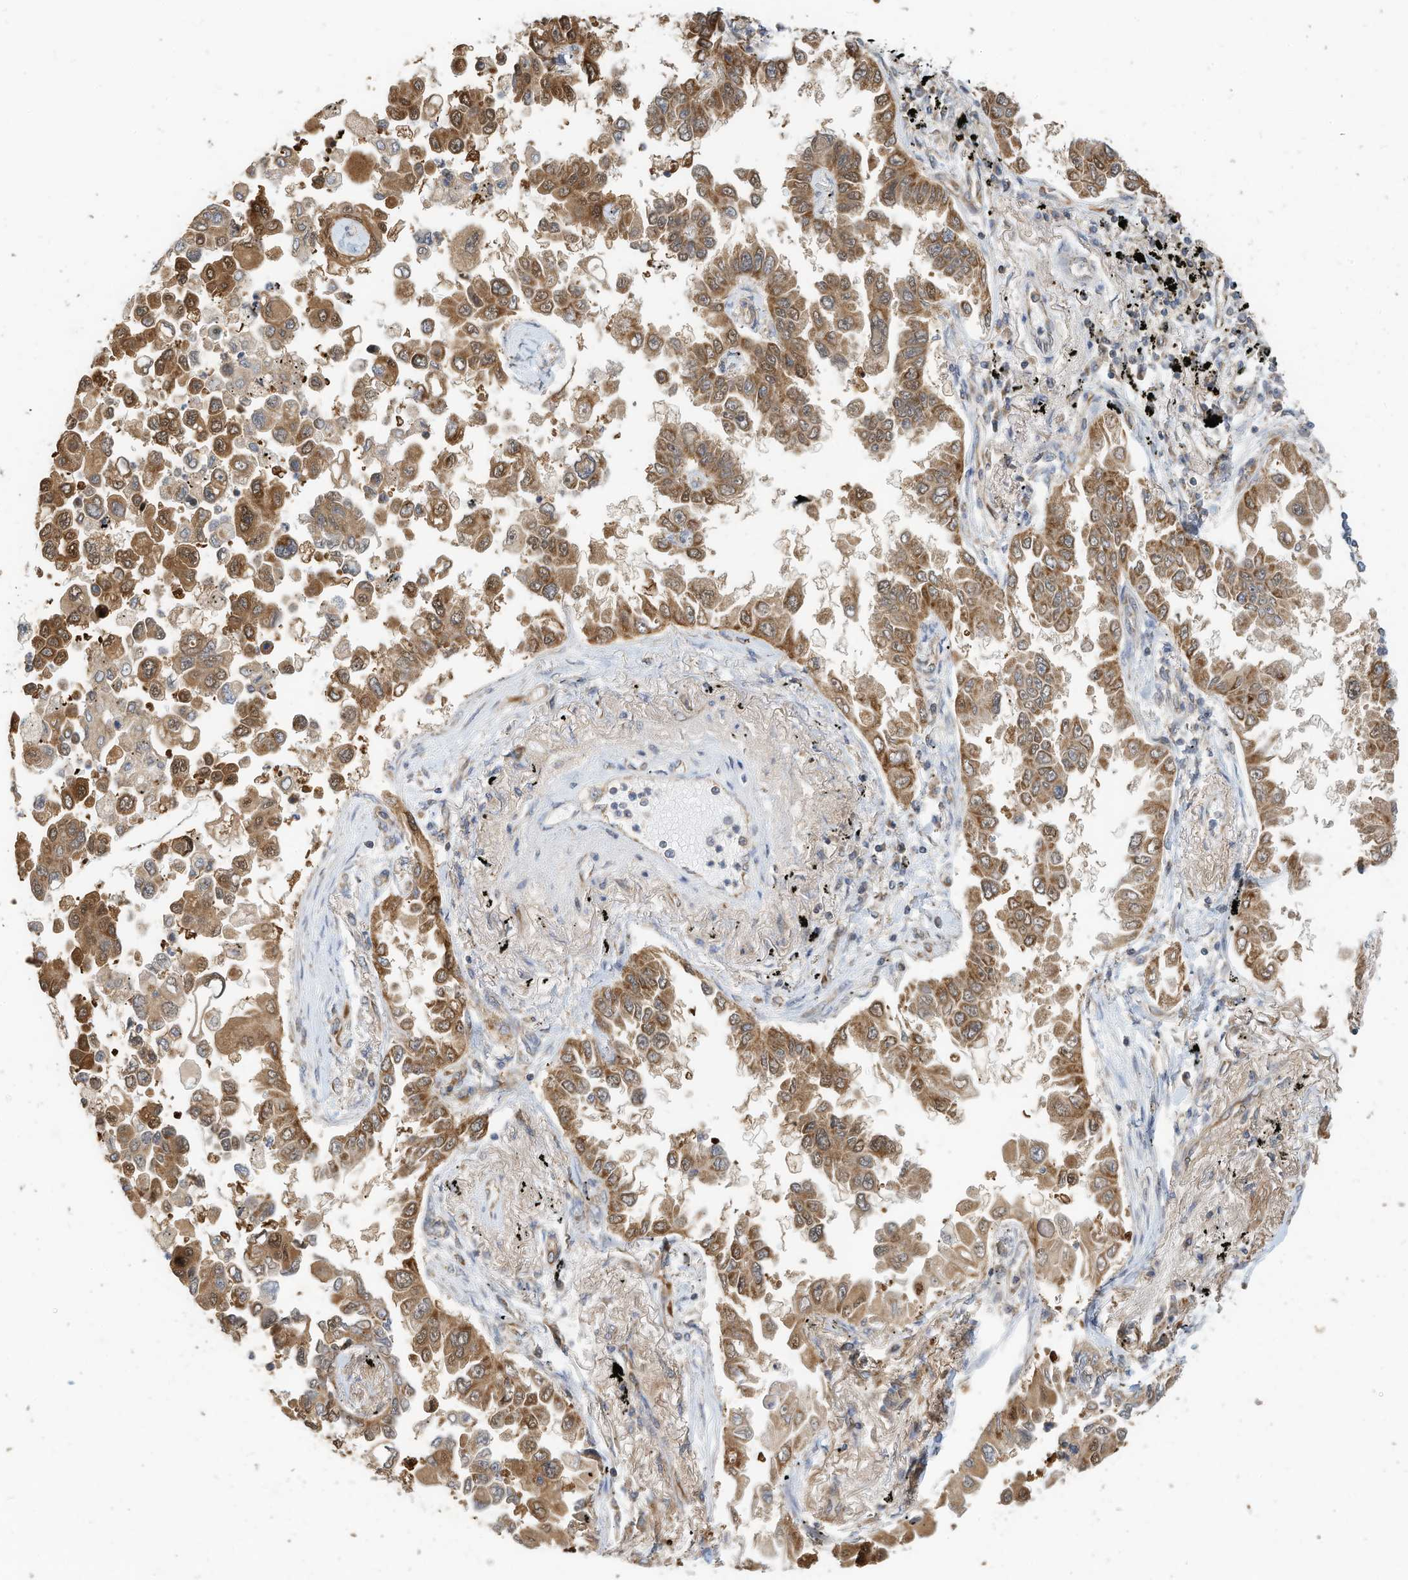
{"staining": {"intensity": "moderate", "quantity": ">75%", "location": "cytoplasmic/membranous"}, "tissue": "lung cancer", "cell_type": "Tumor cells", "image_type": "cancer", "snomed": [{"axis": "morphology", "description": "Adenocarcinoma, NOS"}, {"axis": "topography", "description": "Lung"}], "caption": "DAB (3,3'-diaminobenzidine) immunohistochemical staining of adenocarcinoma (lung) reveals moderate cytoplasmic/membranous protein positivity in approximately >75% of tumor cells.", "gene": "METTL6", "patient": {"sex": "female", "age": 67}}